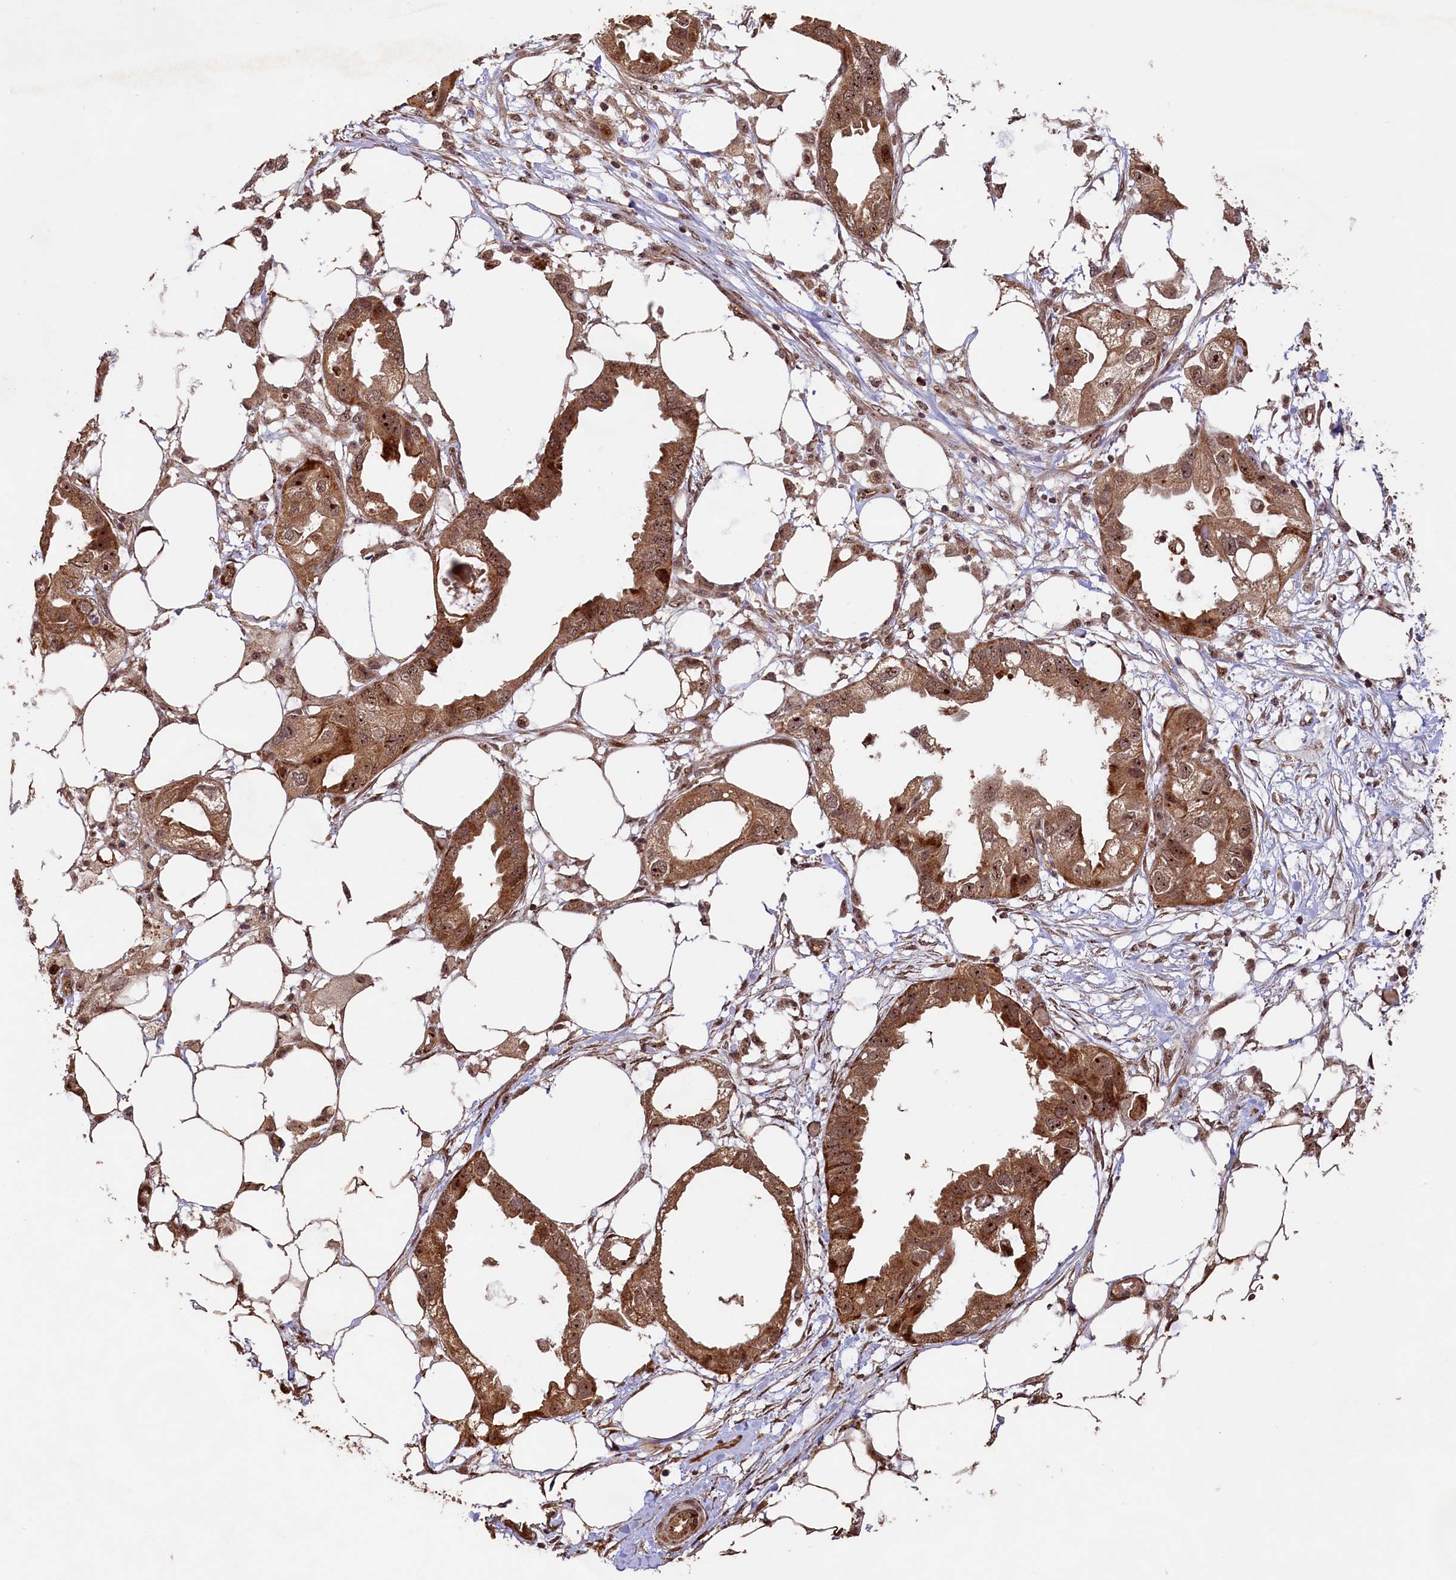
{"staining": {"intensity": "moderate", "quantity": ">75%", "location": "cytoplasmic/membranous,nuclear"}, "tissue": "endometrial cancer", "cell_type": "Tumor cells", "image_type": "cancer", "snomed": [{"axis": "morphology", "description": "Adenocarcinoma, NOS"}, {"axis": "morphology", "description": "Adenocarcinoma, metastatic, NOS"}, {"axis": "topography", "description": "Adipose tissue"}, {"axis": "topography", "description": "Endometrium"}], "caption": "Tumor cells show medium levels of moderate cytoplasmic/membranous and nuclear expression in approximately >75% of cells in human endometrial metastatic adenocarcinoma.", "gene": "SHPRH", "patient": {"sex": "female", "age": 67}}